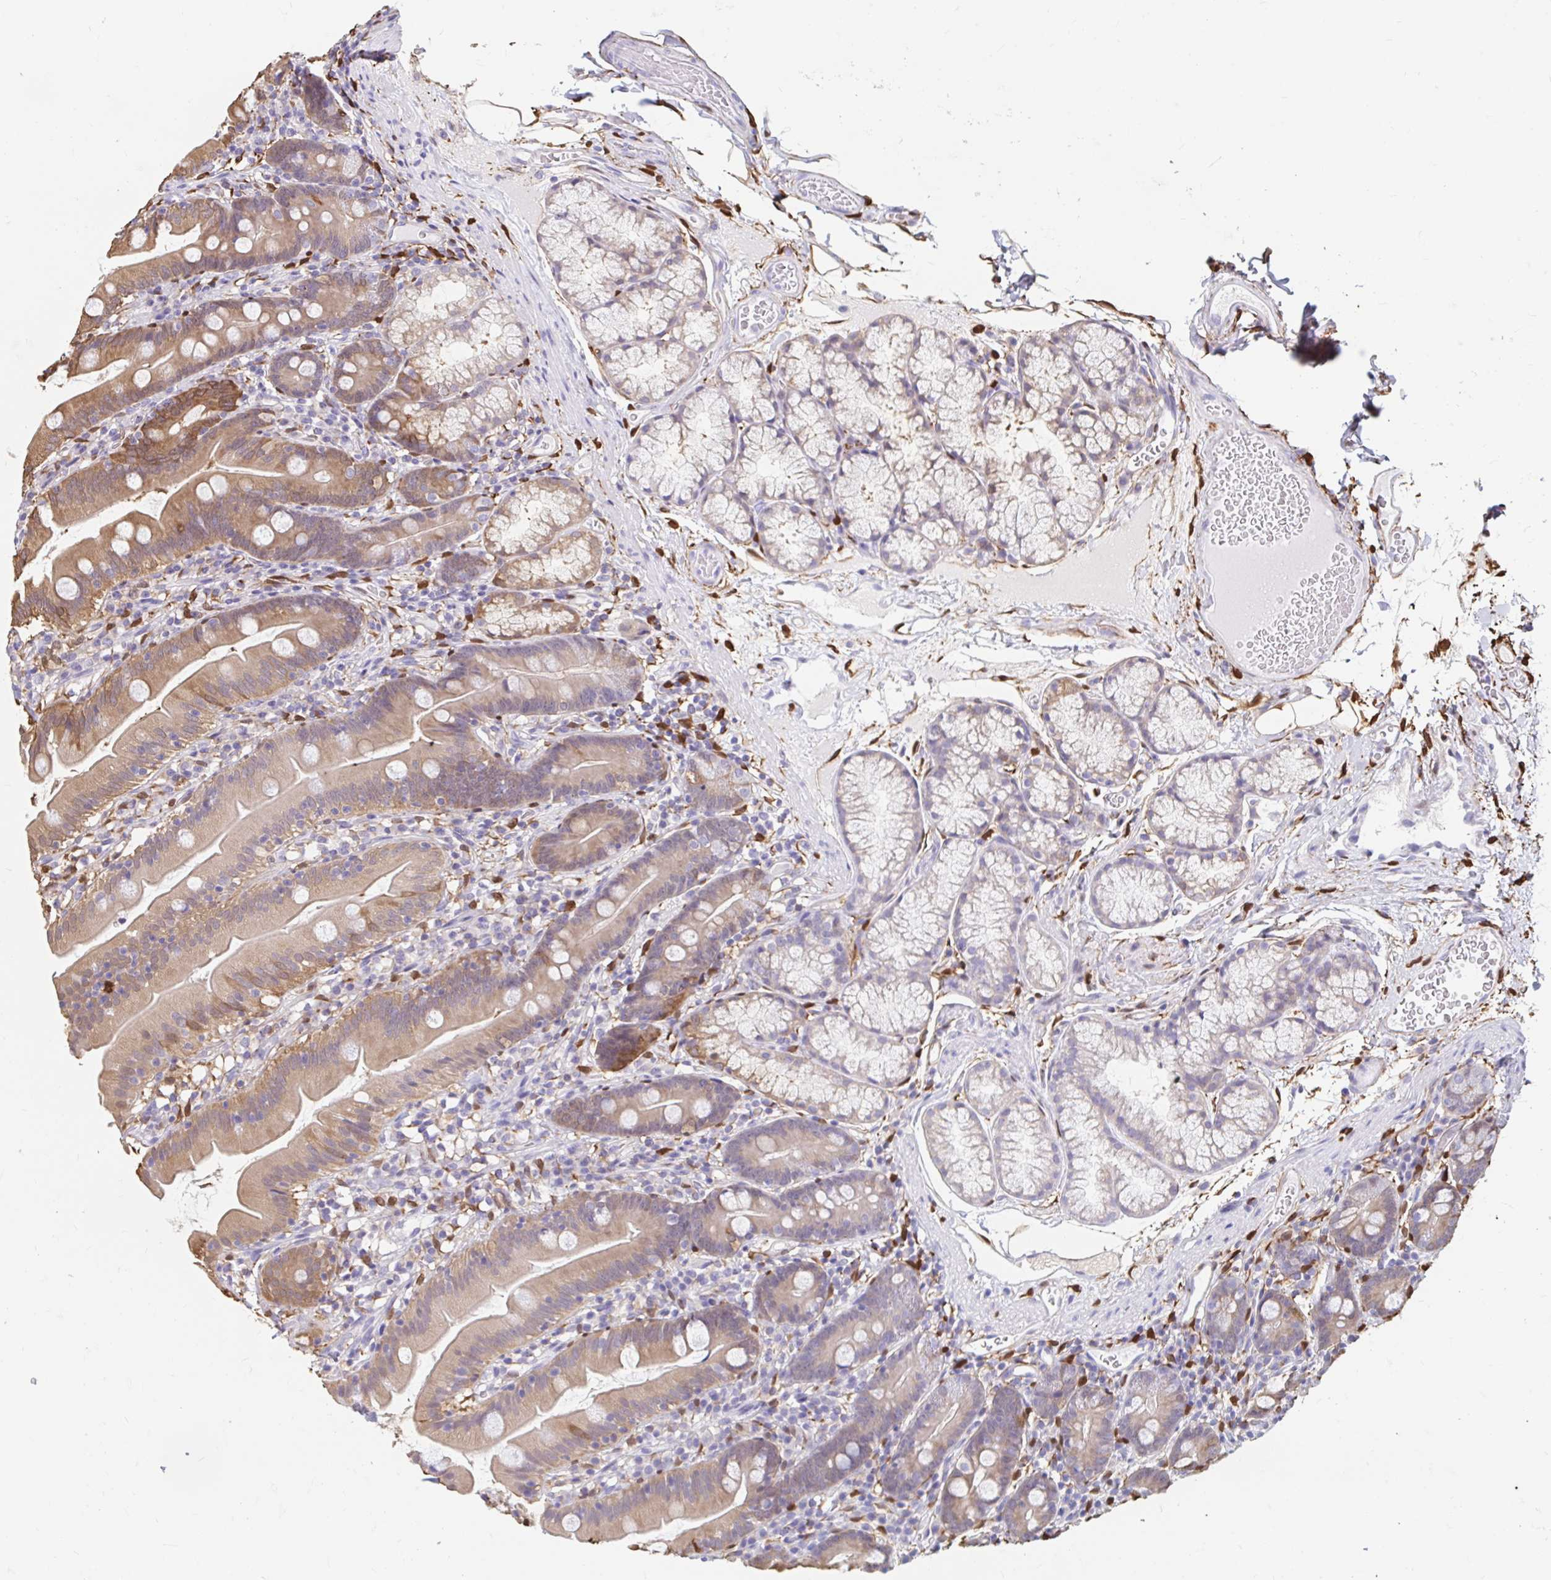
{"staining": {"intensity": "moderate", "quantity": "<25%", "location": "cytoplasmic/membranous"}, "tissue": "duodenum", "cell_type": "Glandular cells", "image_type": "normal", "snomed": [{"axis": "morphology", "description": "Normal tissue, NOS"}, {"axis": "topography", "description": "Duodenum"}], "caption": "High-power microscopy captured an IHC image of benign duodenum, revealing moderate cytoplasmic/membranous positivity in approximately <25% of glandular cells. (Brightfield microscopy of DAB IHC at high magnification).", "gene": "ADH1A", "patient": {"sex": "female", "age": 67}}